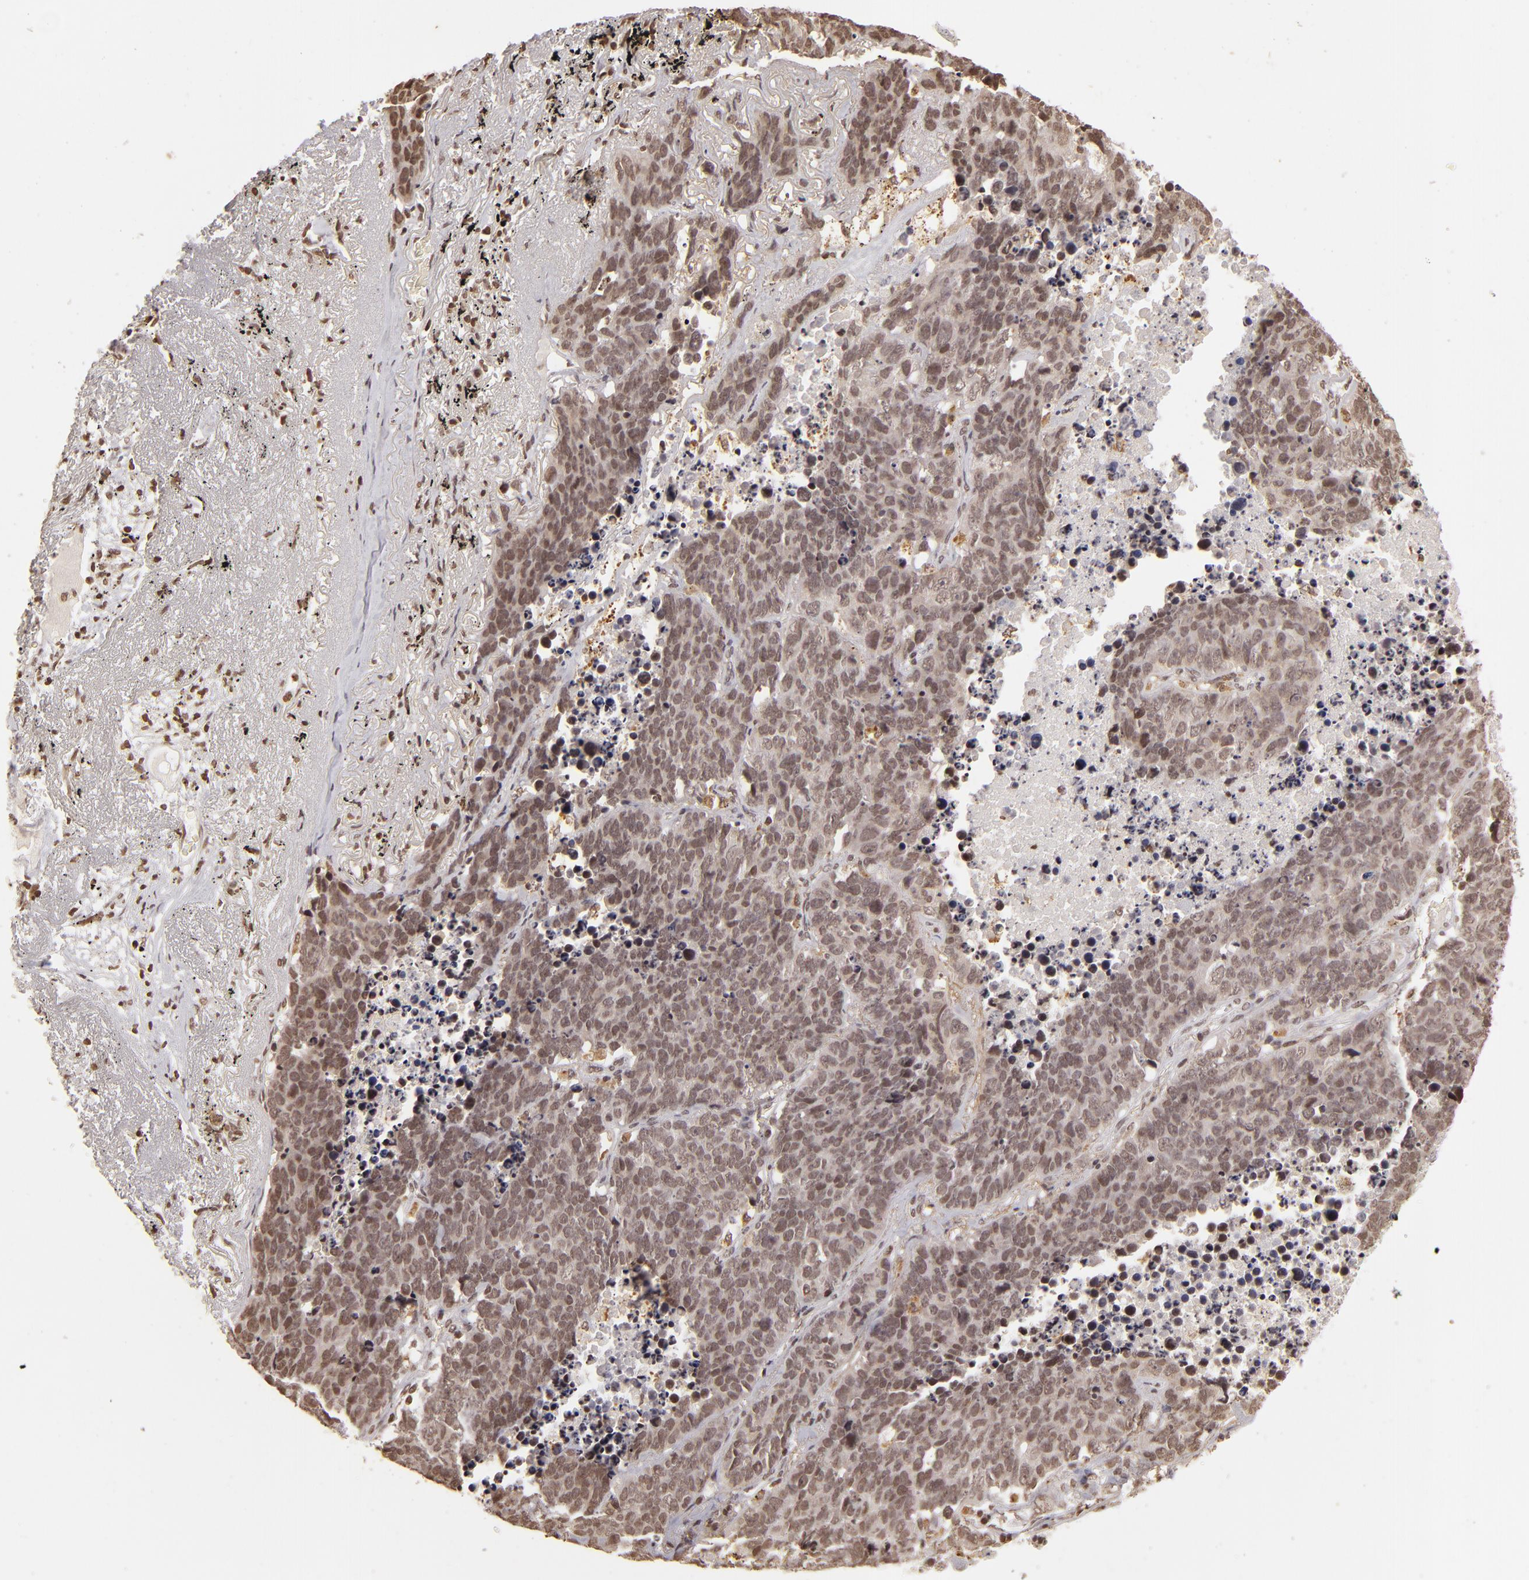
{"staining": {"intensity": "weak", "quantity": ">75%", "location": "nuclear"}, "tissue": "lung cancer", "cell_type": "Tumor cells", "image_type": "cancer", "snomed": [{"axis": "morphology", "description": "Carcinoid, malignant, NOS"}, {"axis": "topography", "description": "Lung"}], "caption": "Brown immunohistochemical staining in lung carcinoid (malignant) exhibits weak nuclear staining in approximately >75% of tumor cells. (Stains: DAB (3,3'-diaminobenzidine) in brown, nuclei in blue, Microscopy: brightfield microscopy at high magnification).", "gene": "CUL3", "patient": {"sex": "male", "age": 60}}